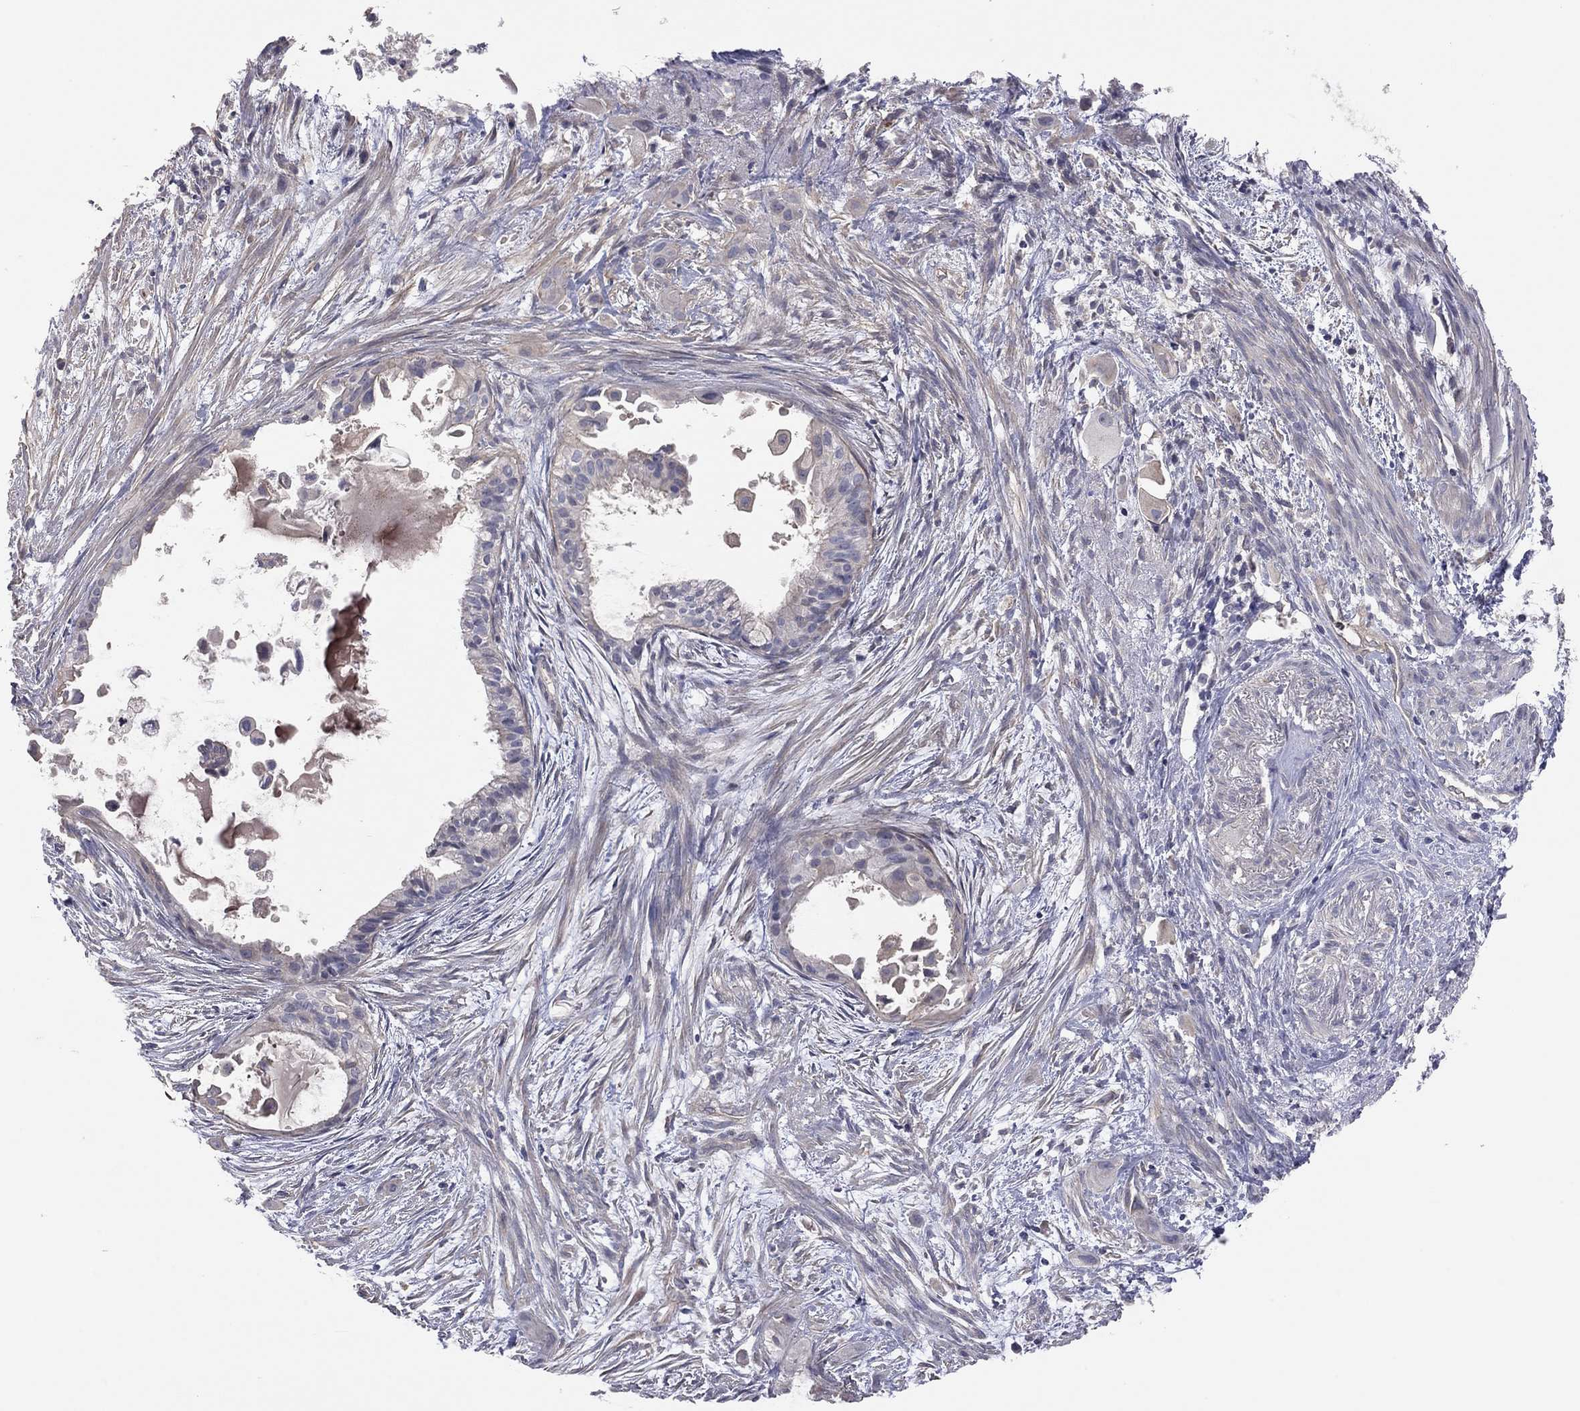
{"staining": {"intensity": "negative", "quantity": "none", "location": "none"}, "tissue": "endometrial cancer", "cell_type": "Tumor cells", "image_type": "cancer", "snomed": [{"axis": "morphology", "description": "Adenocarcinoma, NOS"}, {"axis": "topography", "description": "Endometrium"}], "caption": "Tumor cells show no significant protein staining in endometrial cancer (adenocarcinoma).", "gene": "KCNB1", "patient": {"sex": "female", "age": 86}}